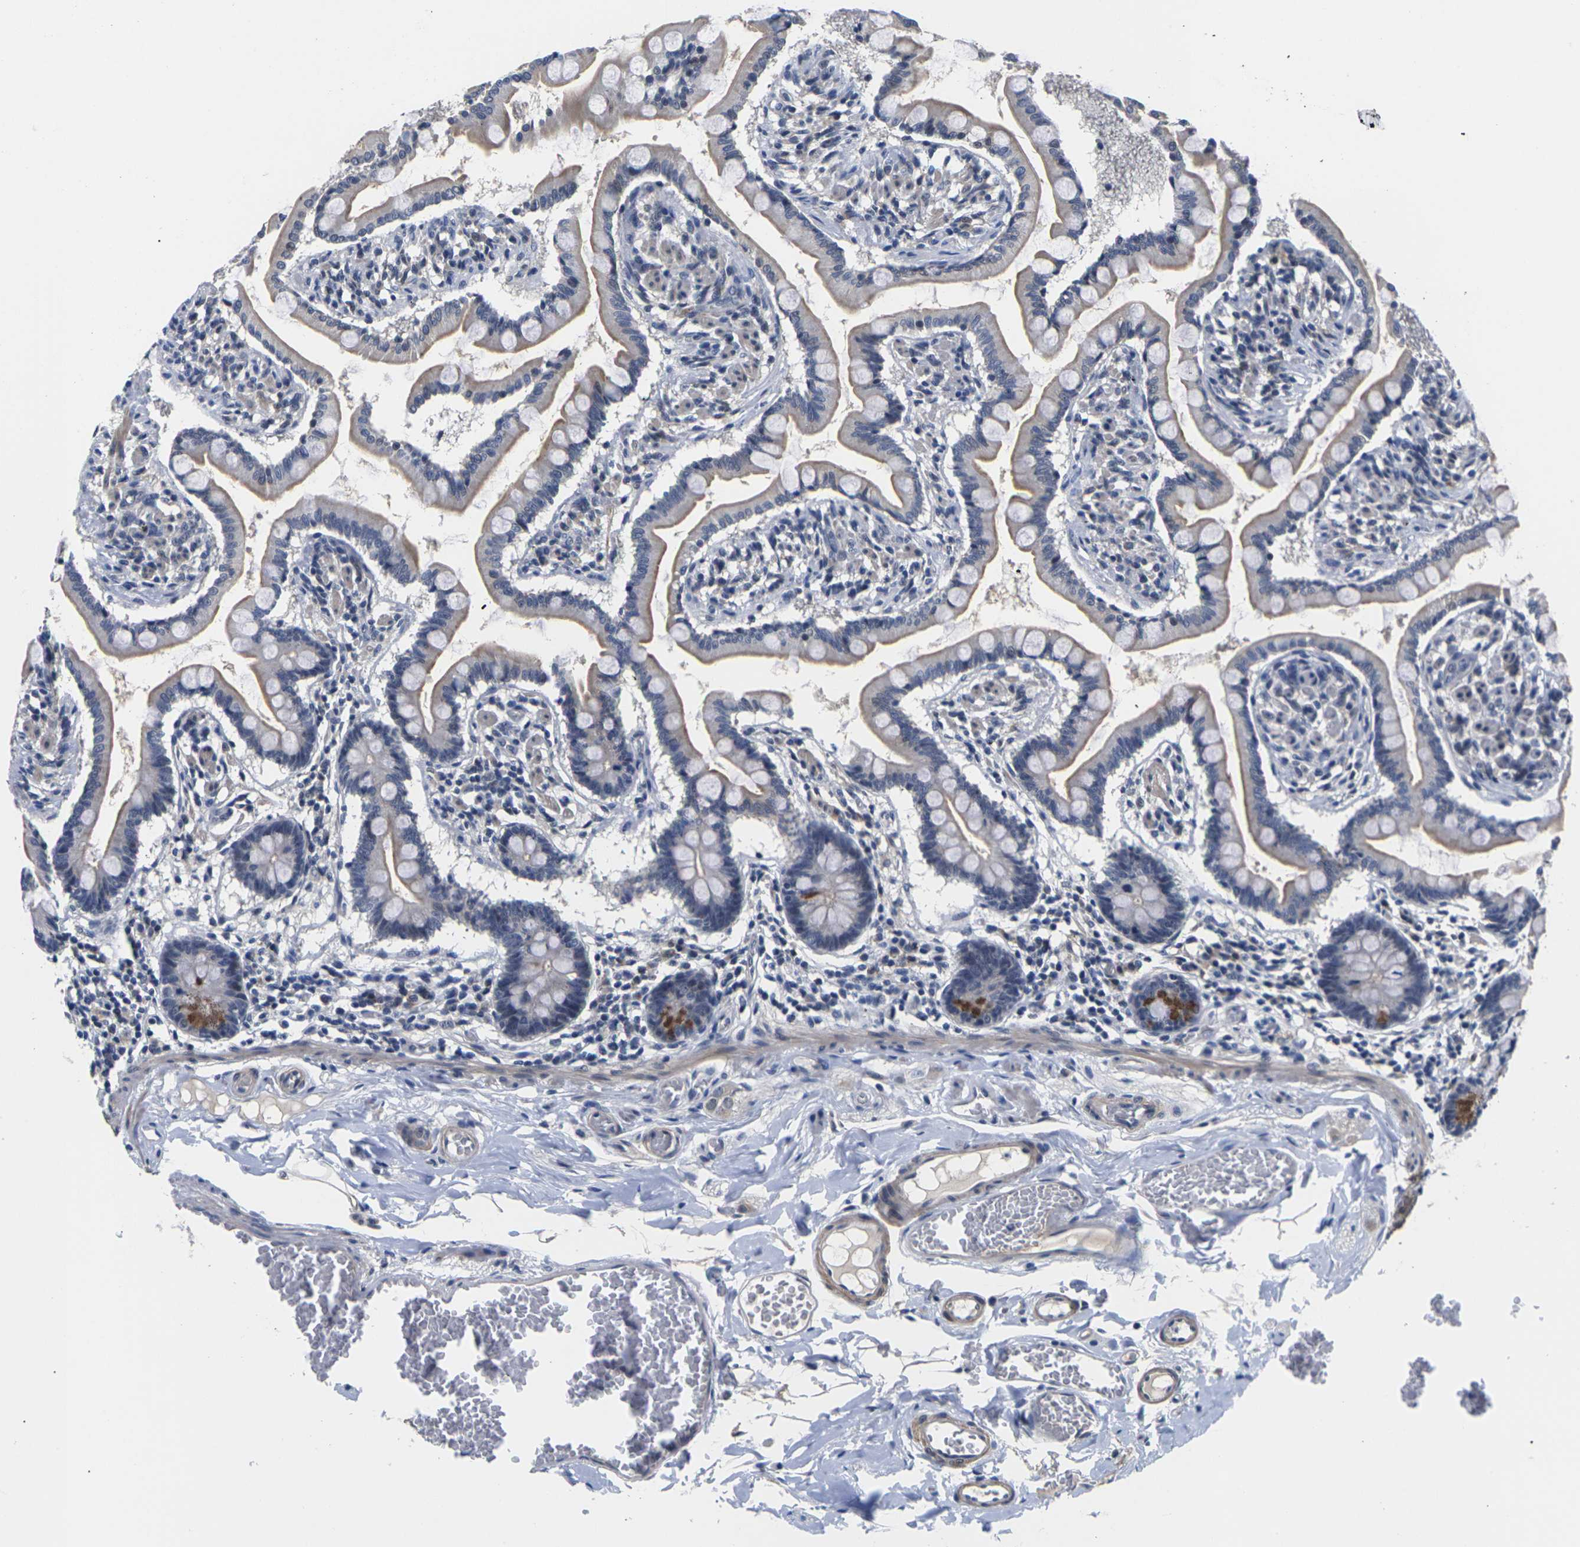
{"staining": {"intensity": "moderate", "quantity": "25%-75%", "location": "cytoplasmic/membranous"}, "tissue": "small intestine", "cell_type": "Glandular cells", "image_type": "normal", "snomed": [{"axis": "morphology", "description": "Normal tissue, NOS"}, {"axis": "topography", "description": "Small intestine"}], "caption": "Immunohistochemical staining of unremarkable human small intestine shows moderate cytoplasmic/membranous protein expression in approximately 25%-75% of glandular cells. Nuclei are stained in blue.", "gene": "ST6GAL2", "patient": {"sex": "male", "age": 41}}